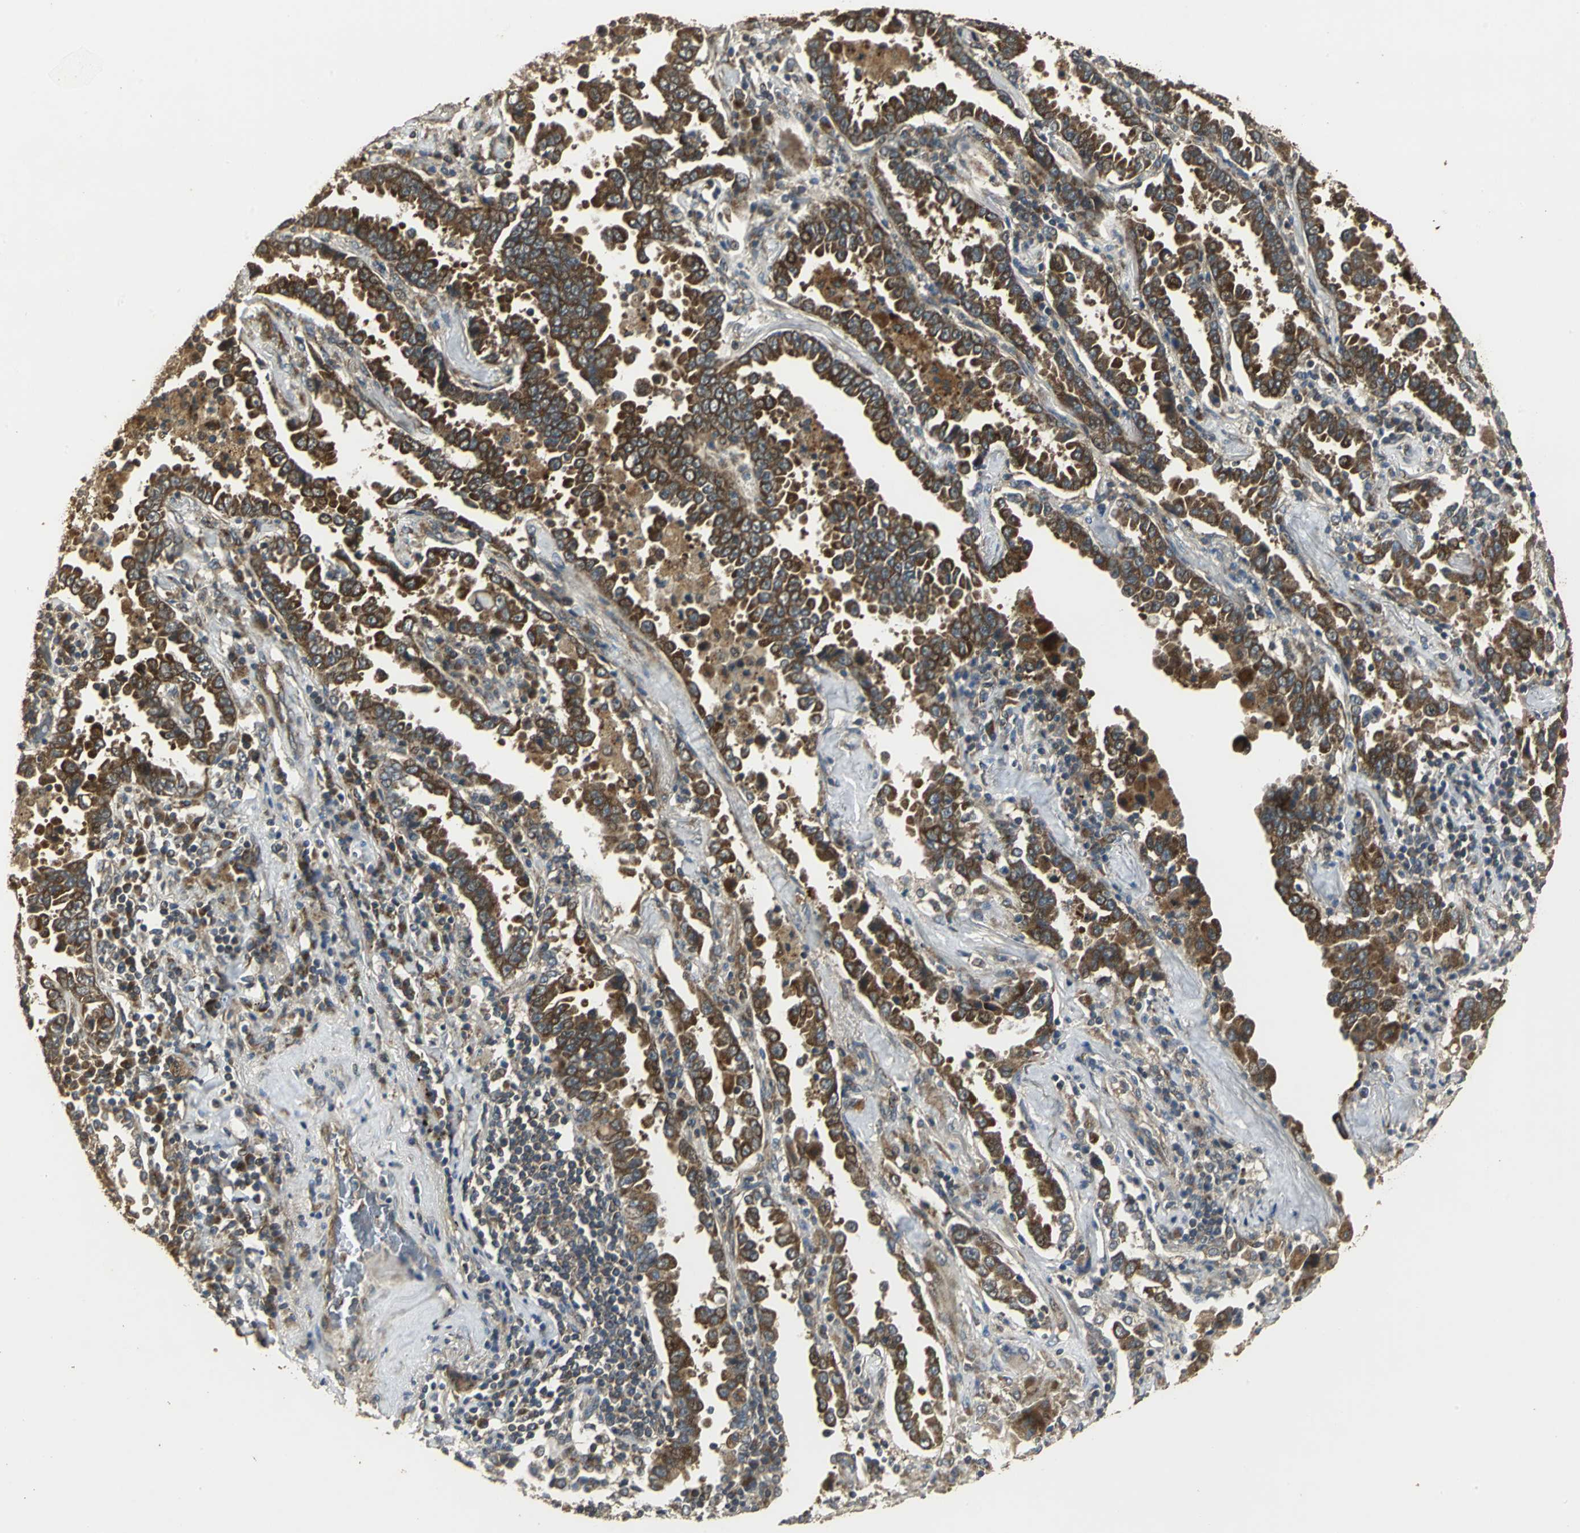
{"staining": {"intensity": "strong", "quantity": ">75%", "location": "cytoplasmic/membranous"}, "tissue": "lung cancer", "cell_type": "Tumor cells", "image_type": "cancer", "snomed": [{"axis": "morphology", "description": "Normal tissue, NOS"}, {"axis": "morphology", "description": "Inflammation, NOS"}, {"axis": "morphology", "description": "Adenocarcinoma, NOS"}, {"axis": "topography", "description": "Lung"}], "caption": "Protein staining reveals strong cytoplasmic/membranous positivity in about >75% of tumor cells in lung cancer (adenocarcinoma).", "gene": "KANK1", "patient": {"sex": "female", "age": 64}}